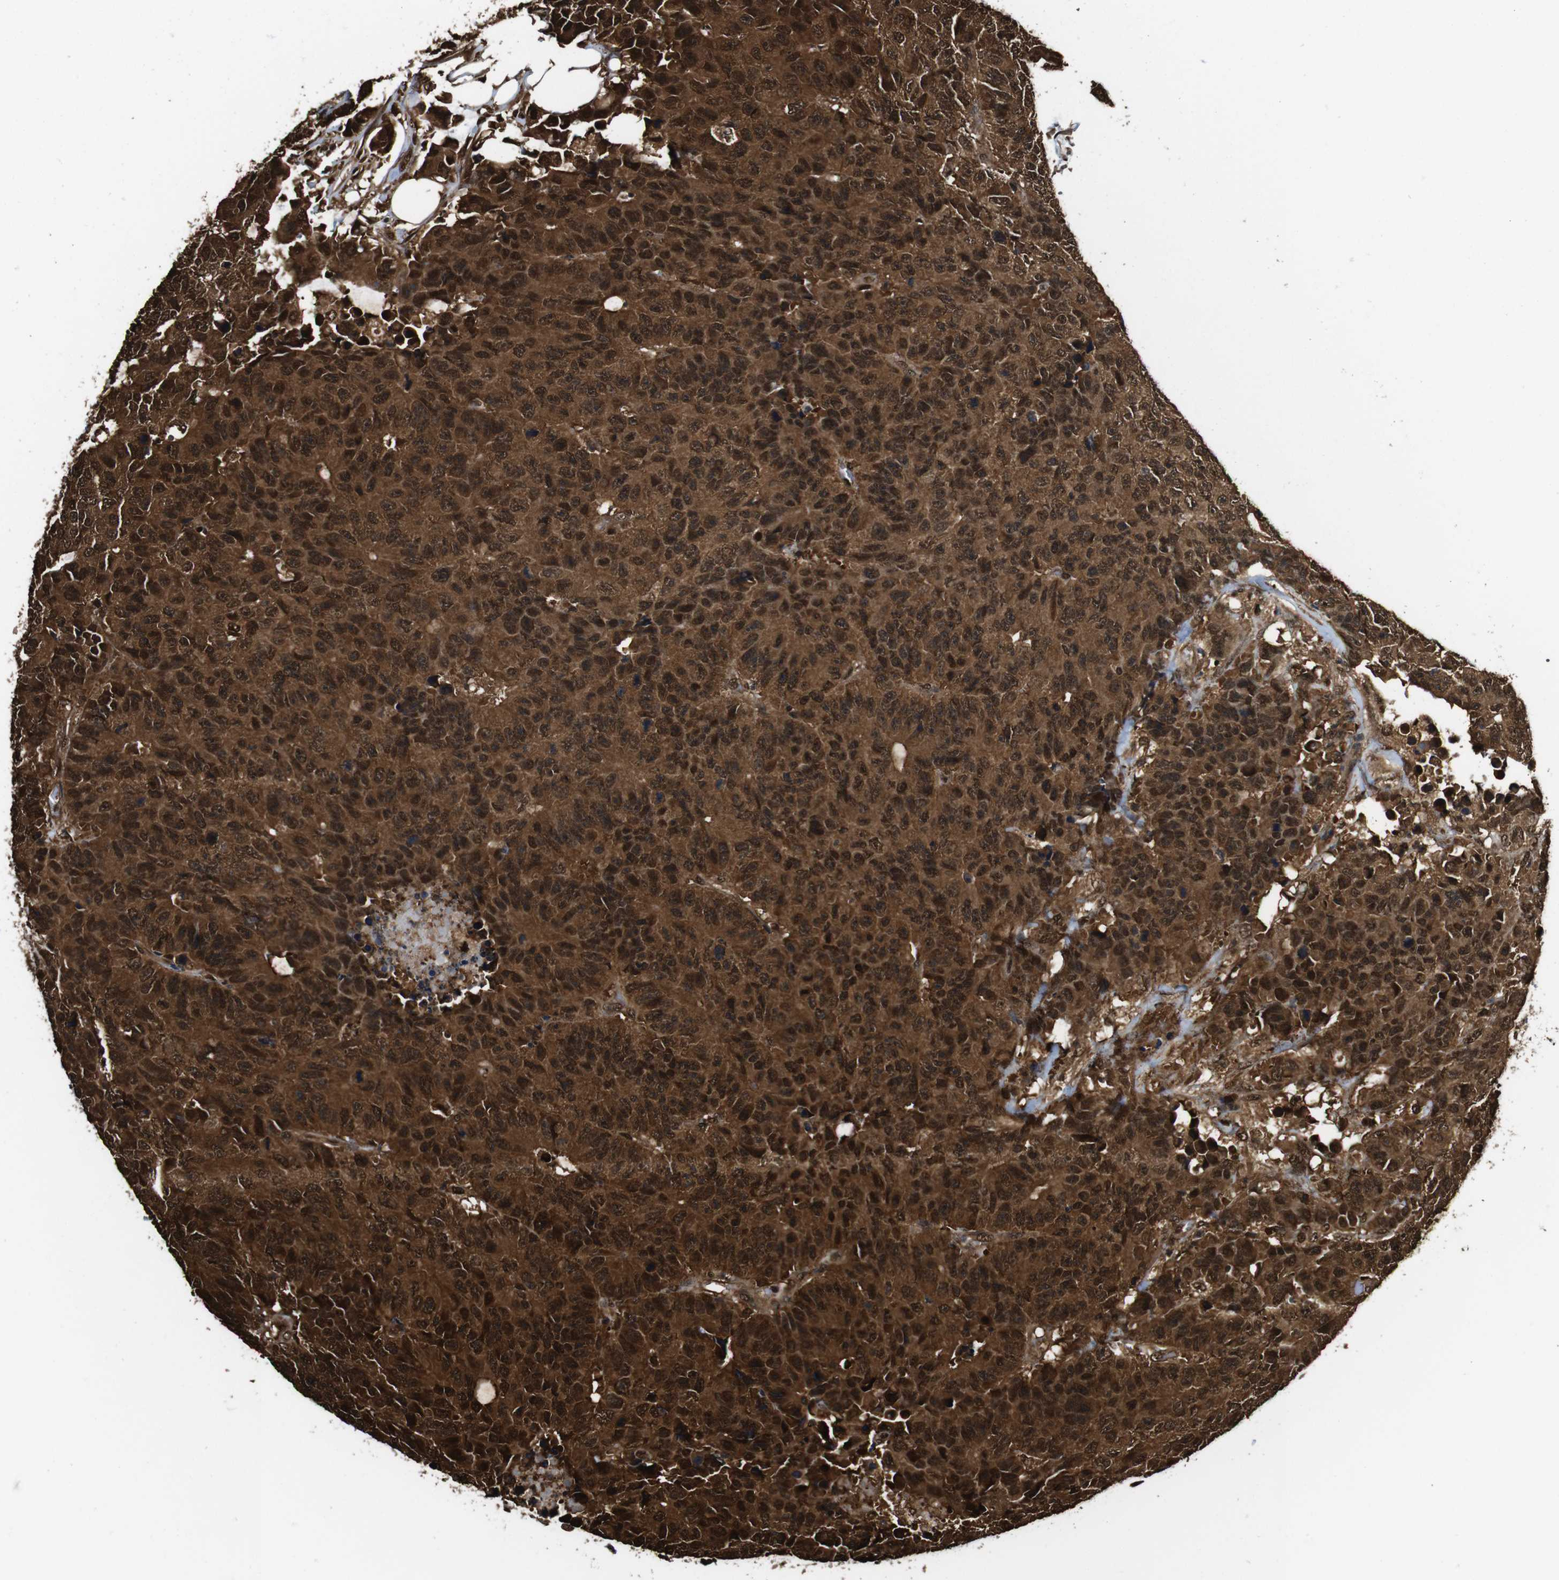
{"staining": {"intensity": "strong", "quantity": ">75%", "location": "cytoplasmic/membranous,nuclear"}, "tissue": "colorectal cancer", "cell_type": "Tumor cells", "image_type": "cancer", "snomed": [{"axis": "morphology", "description": "Adenocarcinoma, NOS"}, {"axis": "topography", "description": "Colon"}], "caption": "Tumor cells display strong cytoplasmic/membranous and nuclear staining in approximately >75% of cells in colorectal cancer.", "gene": "VCP", "patient": {"sex": "female", "age": 86}}